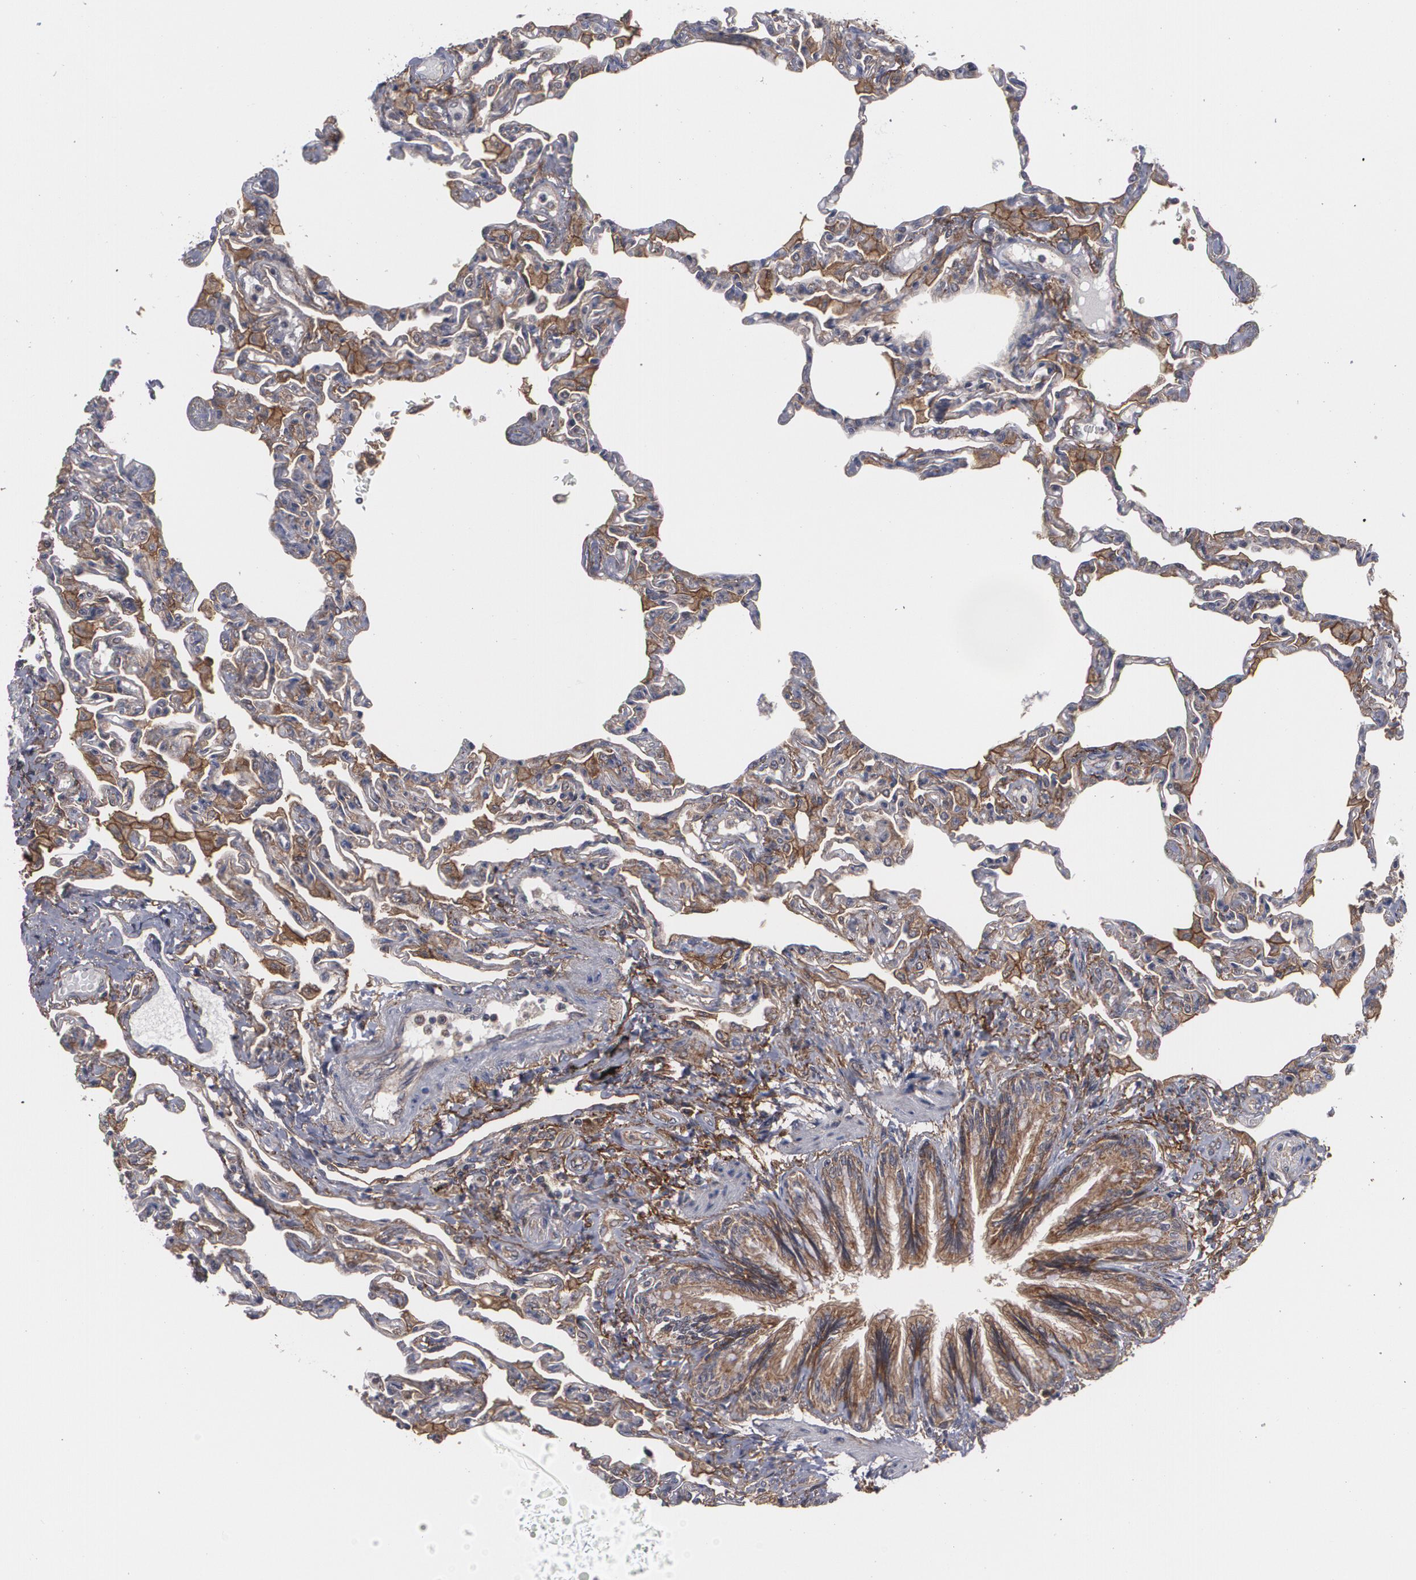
{"staining": {"intensity": "weak", "quantity": "<25%", "location": "cytoplasmic/membranous"}, "tissue": "lung", "cell_type": "Alveolar cells", "image_type": "normal", "snomed": [{"axis": "morphology", "description": "Normal tissue, NOS"}, {"axis": "topography", "description": "Lung"}], "caption": "DAB (3,3'-diaminobenzidine) immunohistochemical staining of normal lung displays no significant expression in alveolar cells.", "gene": "BMP6", "patient": {"sex": "female", "age": 49}}